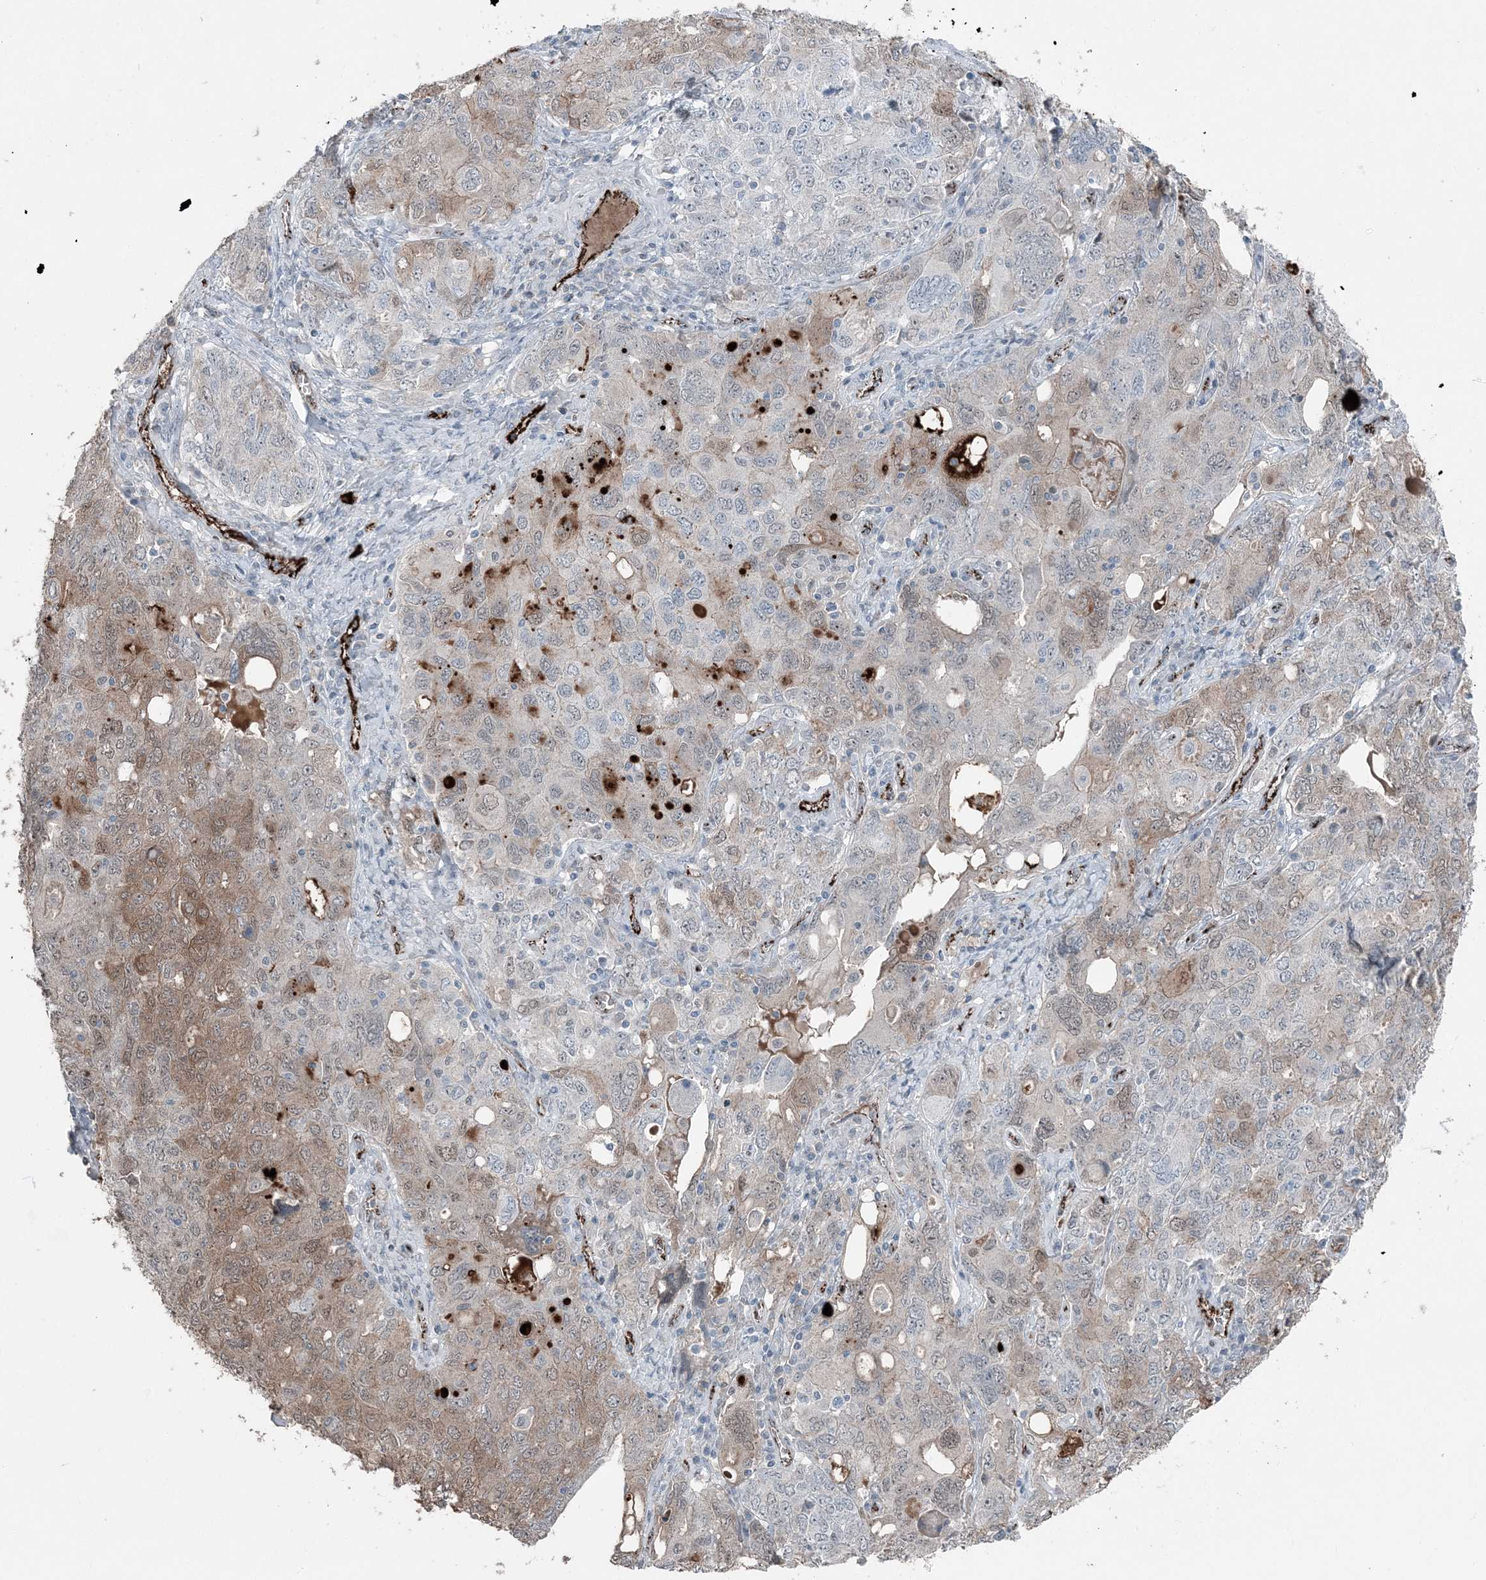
{"staining": {"intensity": "weak", "quantity": "25%-75%", "location": "cytoplasmic/membranous"}, "tissue": "ovarian cancer", "cell_type": "Tumor cells", "image_type": "cancer", "snomed": [{"axis": "morphology", "description": "Carcinoma, endometroid"}, {"axis": "topography", "description": "Ovary"}], "caption": "Immunohistochemistry micrograph of neoplastic tissue: ovarian cancer stained using IHC reveals low levels of weak protein expression localized specifically in the cytoplasmic/membranous of tumor cells, appearing as a cytoplasmic/membranous brown color.", "gene": "ELOVL7", "patient": {"sex": "female", "age": 62}}